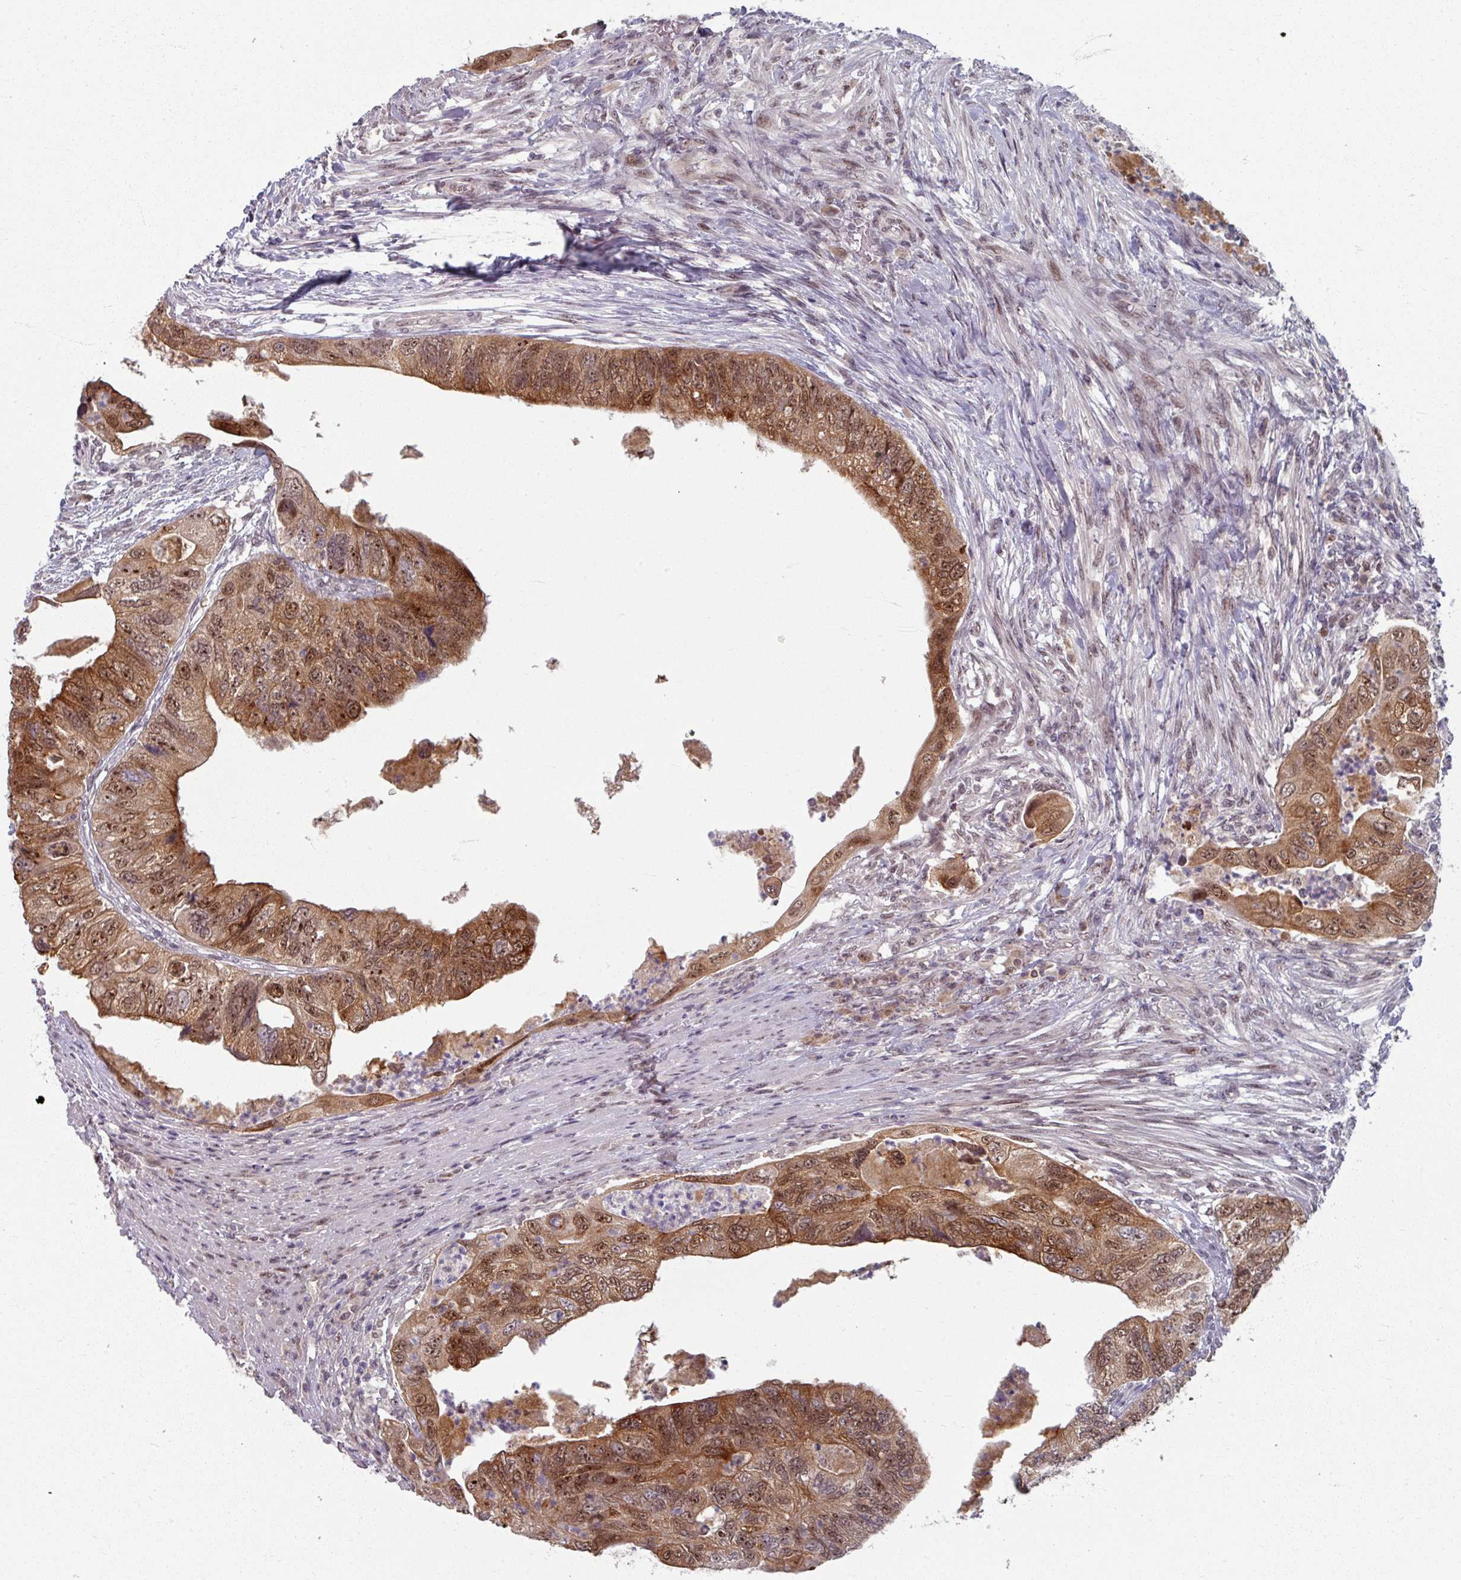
{"staining": {"intensity": "moderate", "quantity": ">75%", "location": "cytoplasmic/membranous,nuclear"}, "tissue": "colorectal cancer", "cell_type": "Tumor cells", "image_type": "cancer", "snomed": [{"axis": "morphology", "description": "Adenocarcinoma, NOS"}, {"axis": "topography", "description": "Rectum"}], "caption": "Colorectal cancer (adenocarcinoma) stained with IHC shows moderate cytoplasmic/membranous and nuclear expression in about >75% of tumor cells.", "gene": "KLC3", "patient": {"sex": "male", "age": 63}}